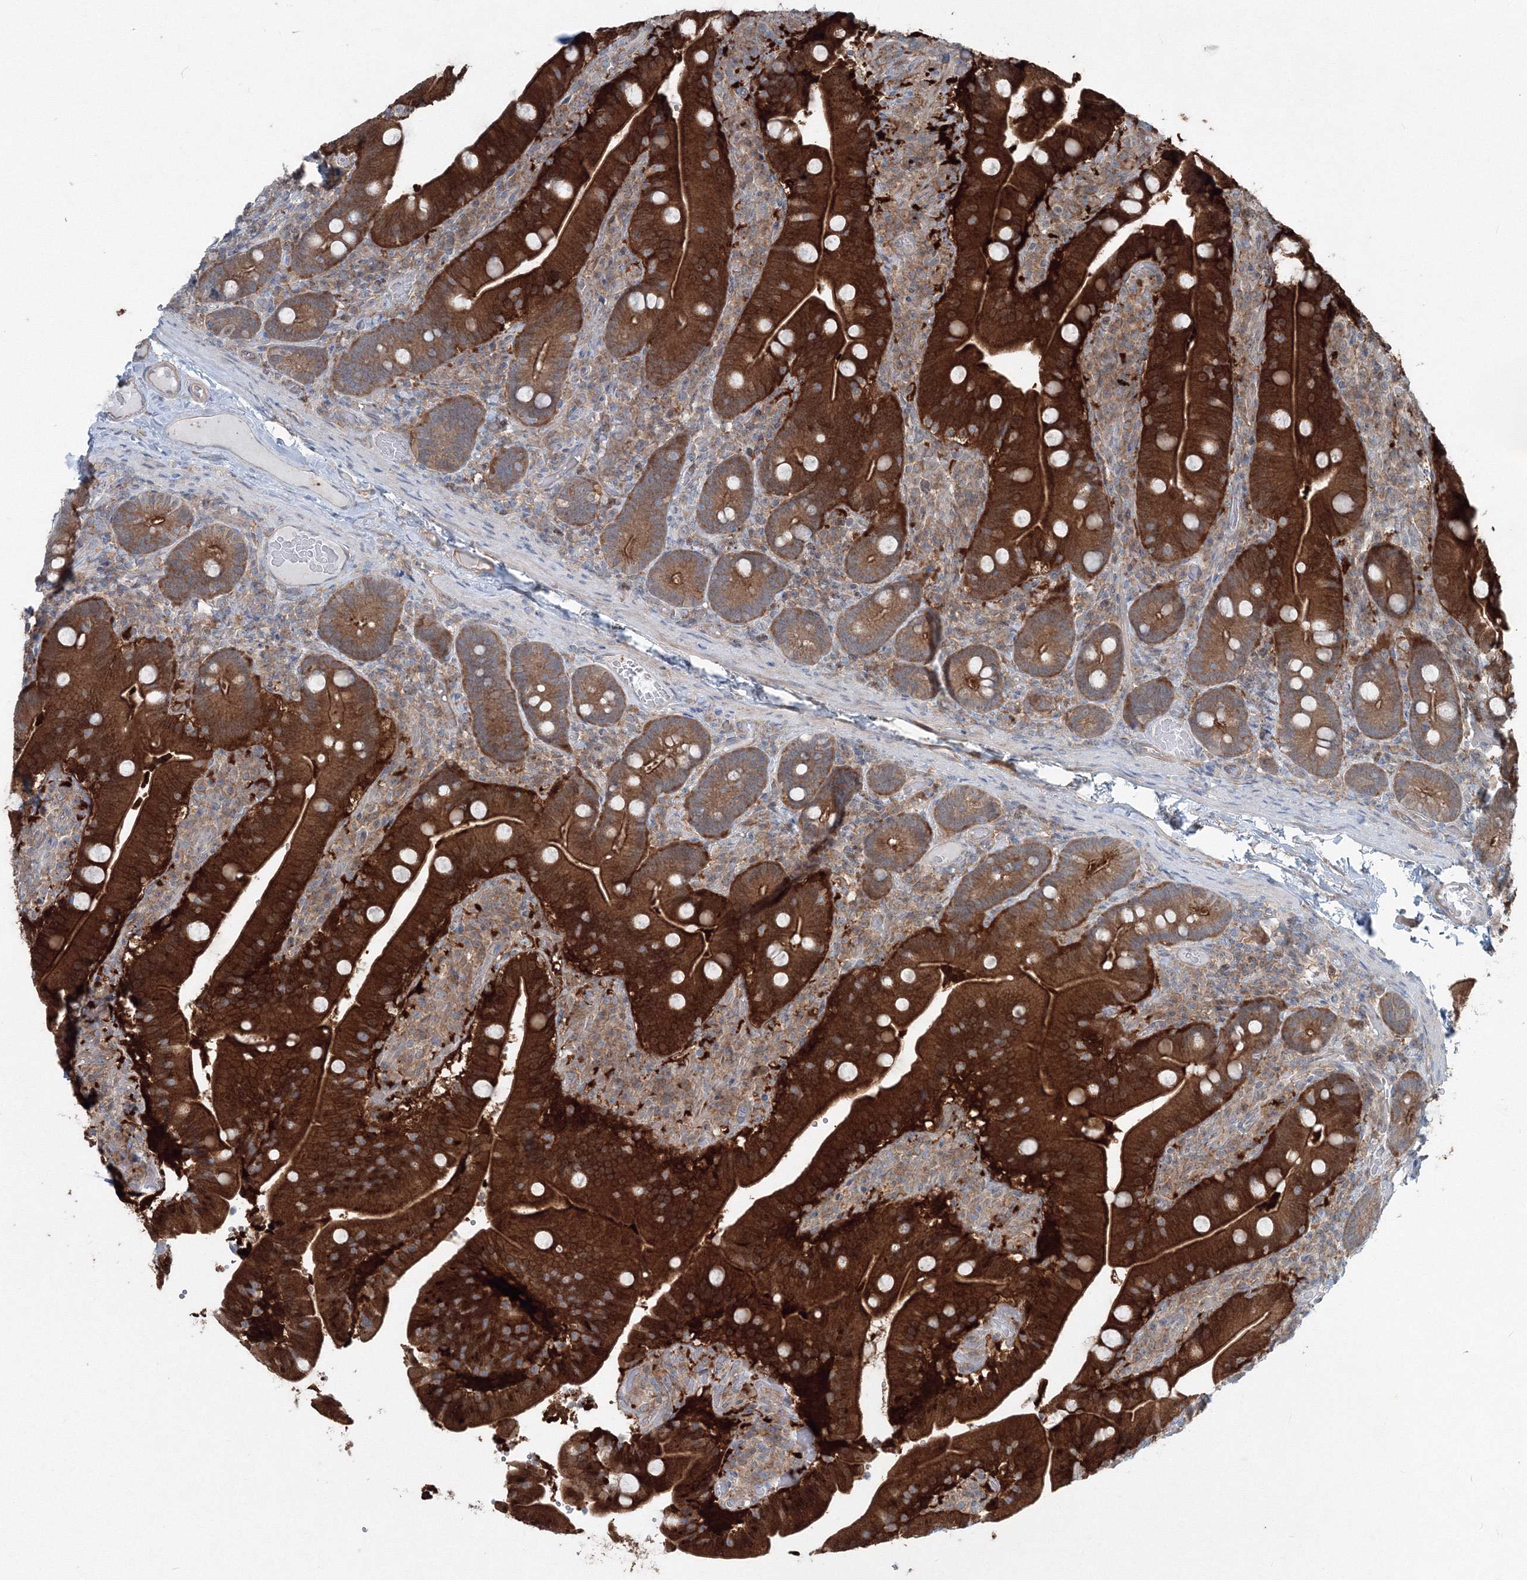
{"staining": {"intensity": "strong", "quantity": ">75%", "location": "cytoplasmic/membranous,nuclear"}, "tissue": "duodenum", "cell_type": "Glandular cells", "image_type": "normal", "snomed": [{"axis": "morphology", "description": "Normal tissue, NOS"}, {"axis": "topography", "description": "Duodenum"}], "caption": "Strong cytoplasmic/membranous,nuclear expression for a protein is seen in approximately >75% of glandular cells of benign duodenum using immunohistochemistry (IHC).", "gene": "TPRKB", "patient": {"sex": "female", "age": 62}}